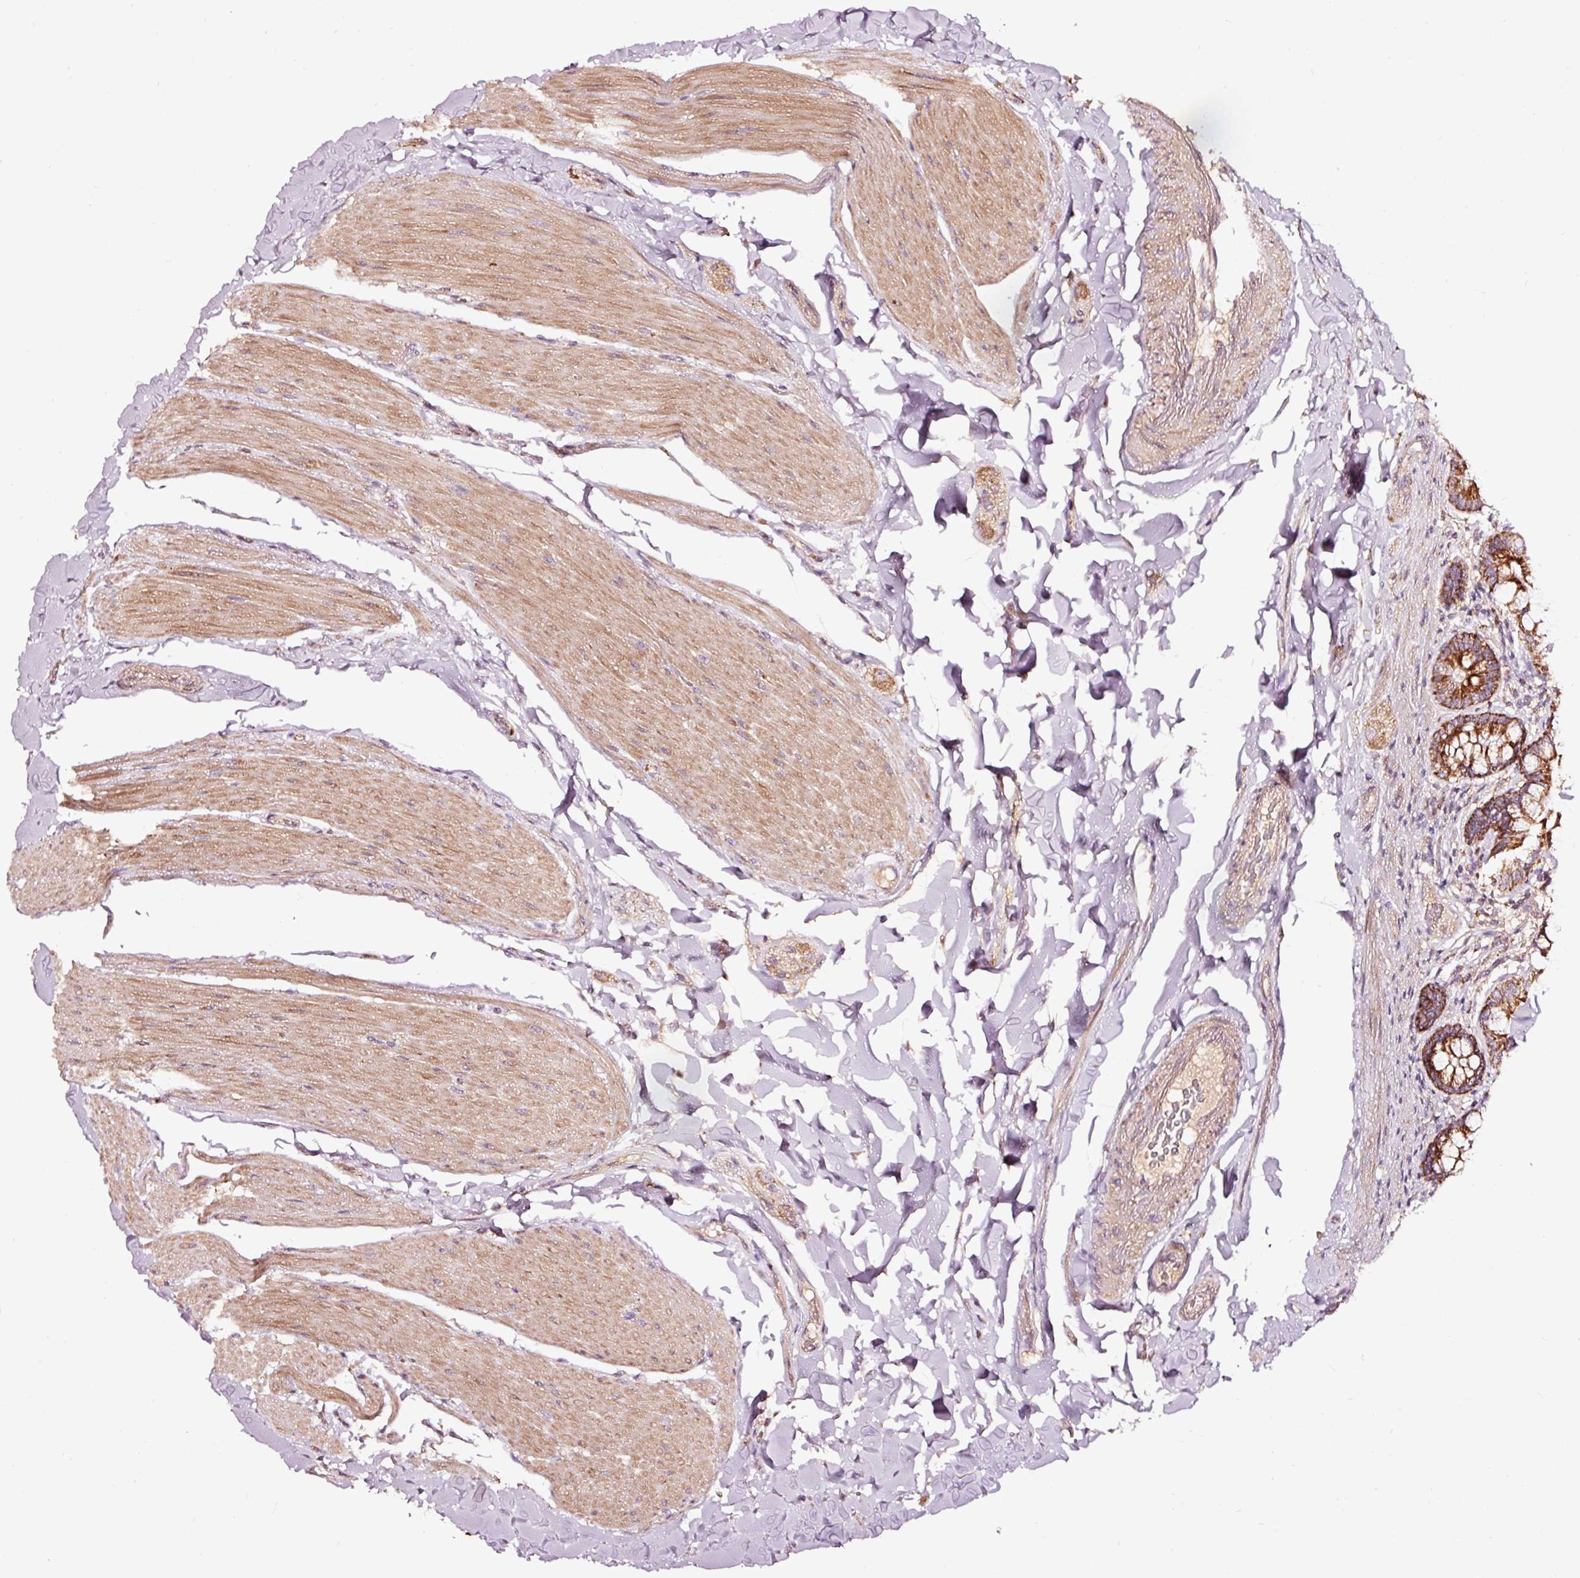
{"staining": {"intensity": "strong", "quantity": ">75%", "location": "cytoplasmic/membranous"}, "tissue": "small intestine", "cell_type": "Glandular cells", "image_type": "normal", "snomed": [{"axis": "morphology", "description": "Normal tissue, NOS"}, {"axis": "topography", "description": "Small intestine"}], "caption": "A micrograph of small intestine stained for a protein shows strong cytoplasmic/membranous brown staining in glandular cells.", "gene": "TPM1", "patient": {"sex": "male", "age": 70}}